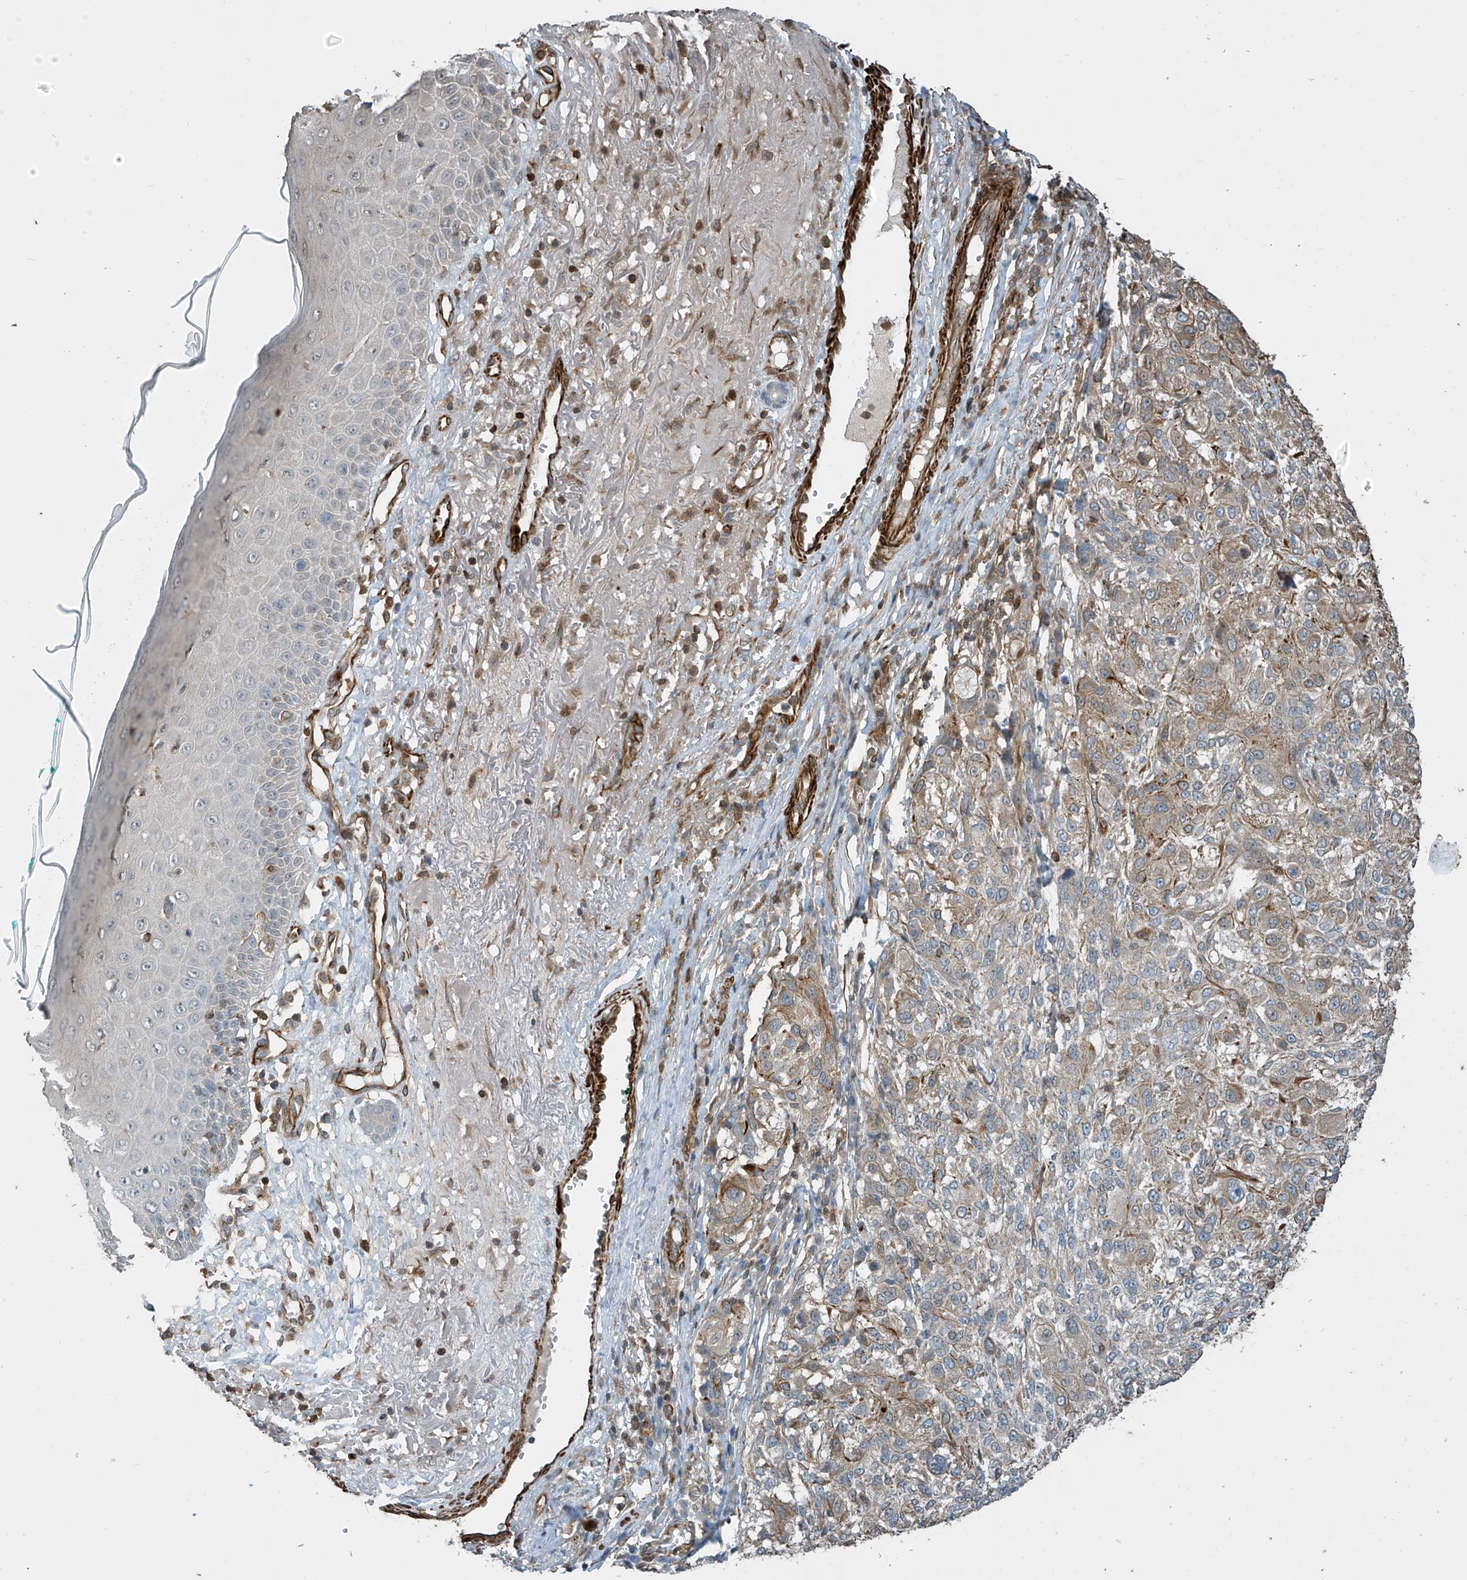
{"staining": {"intensity": "weak", "quantity": "<25%", "location": "cytoplasmic/membranous"}, "tissue": "melanoma", "cell_type": "Tumor cells", "image_type": "cancer", "snomed": [{"axis": "morphology", "description": "Necrosis, NOS"}, {"axis": "morphology", "description": "Malignant melanoma, NOS"}, {"axis": "topography", "description": "Skin"}], "caption": "This is an IHC micrograph of melanoma. There is no staining in tumor cells.", "gene": "SH3BGRL3", "patient": {"sex": "female", "age": 87}}